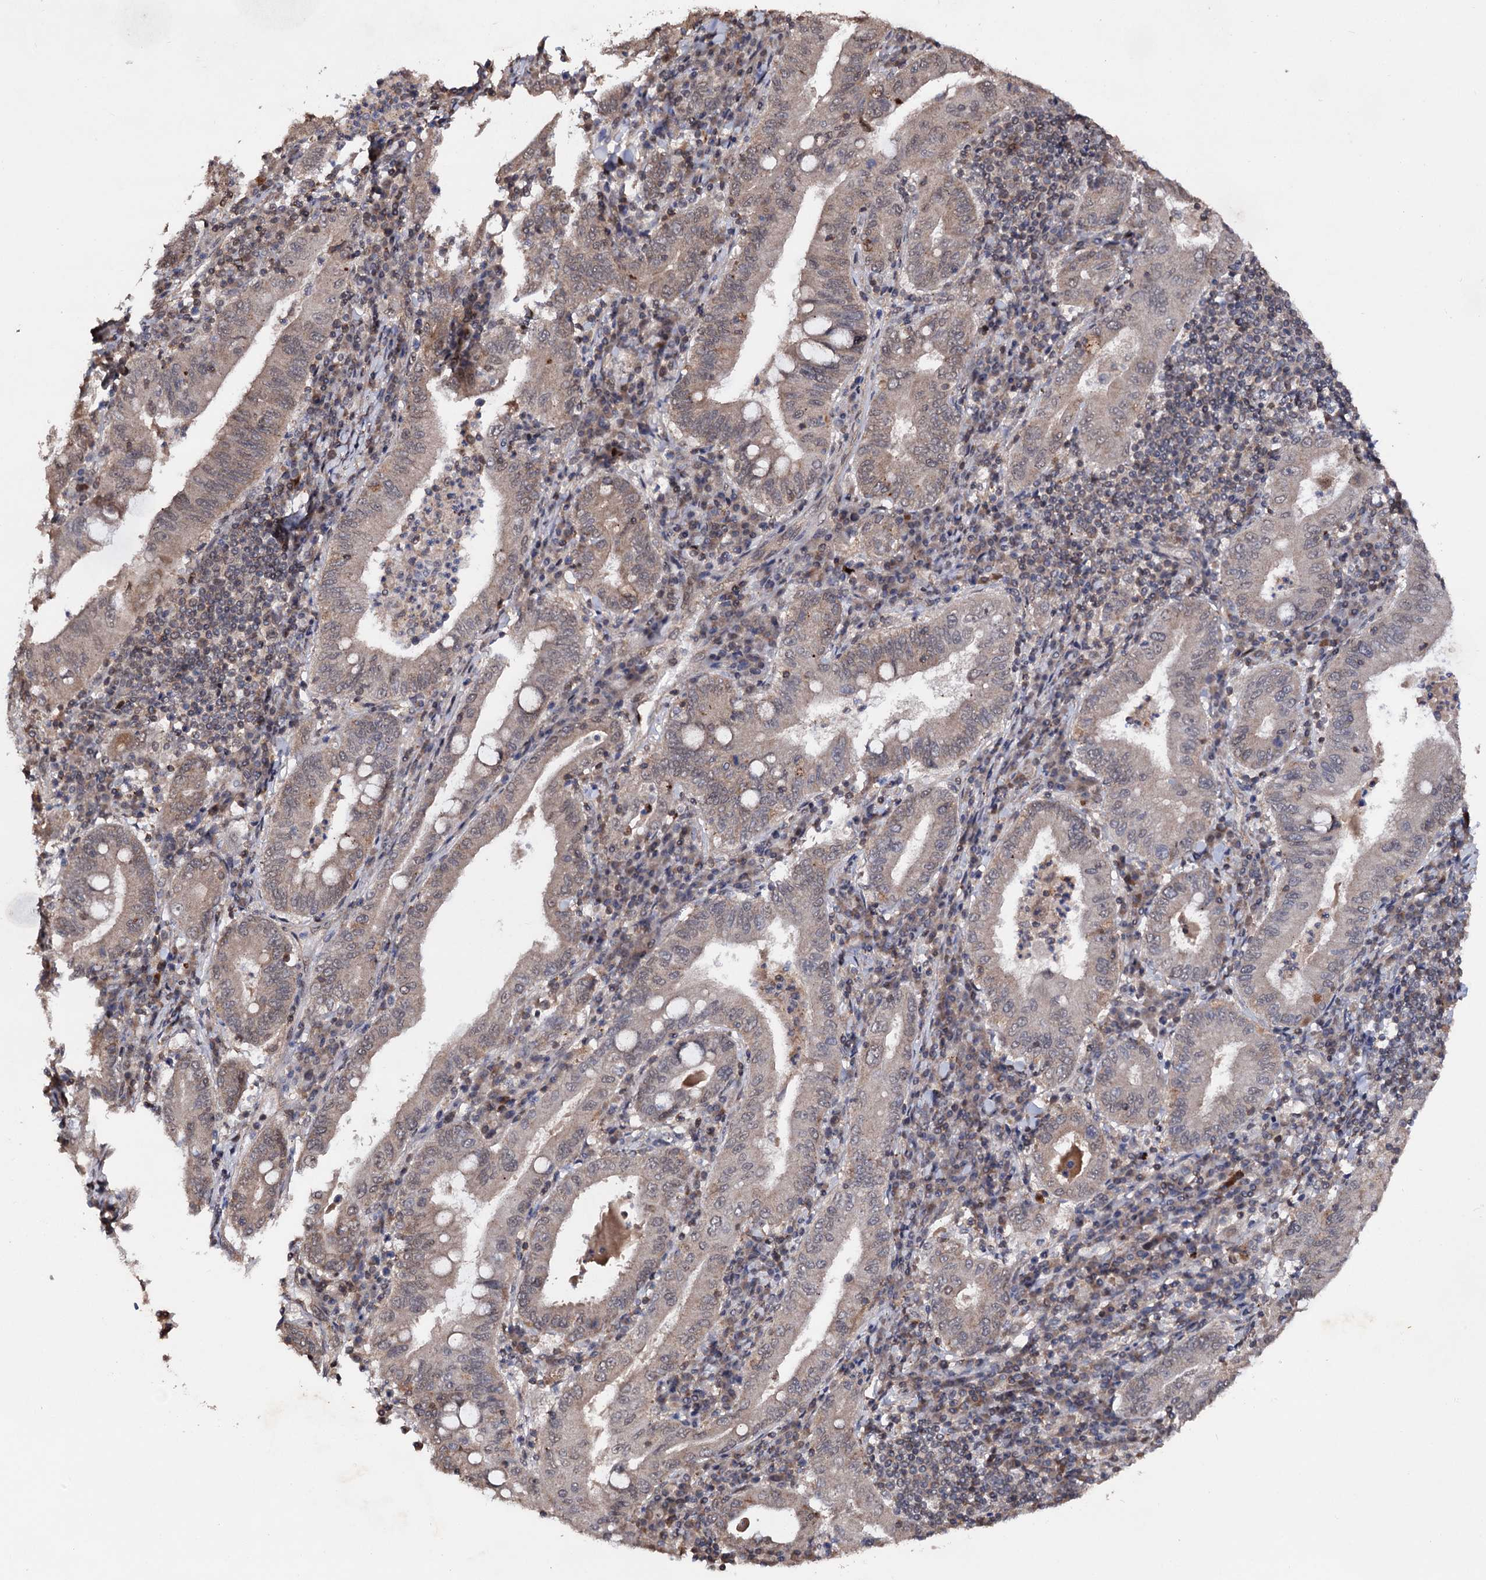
{"staining": {"intensity": "moderate", "quantity": ">75%", "location": "cytoplasmic/membranous,nuclear"}, "tissue": "stomach cancer", "cell_type": "Tumor cells", "image_type": "cancer", "snomed": [{"axis": "morphology", "description": "Normal tissue, NOS"}, {"axis": "morphology", "description": "Adenocarcinoma, NOS"}, {"axis": "topography", "description": "Esophagus"}, {"axis": "topography", "description": "Stomach, upper"}, {"axis": "topography", "description": "Peripheral nerve tissue"}], "caption": "Approximately >75% of tumor cells in human stomach adenocarcinoma exhibit moderate cytoplasmic/membranous and nuclear protein positivity as visualized by brown immunohistochemical staining.", "gene": "KLF5", "patient": {"sex": "male", "age": 62}}